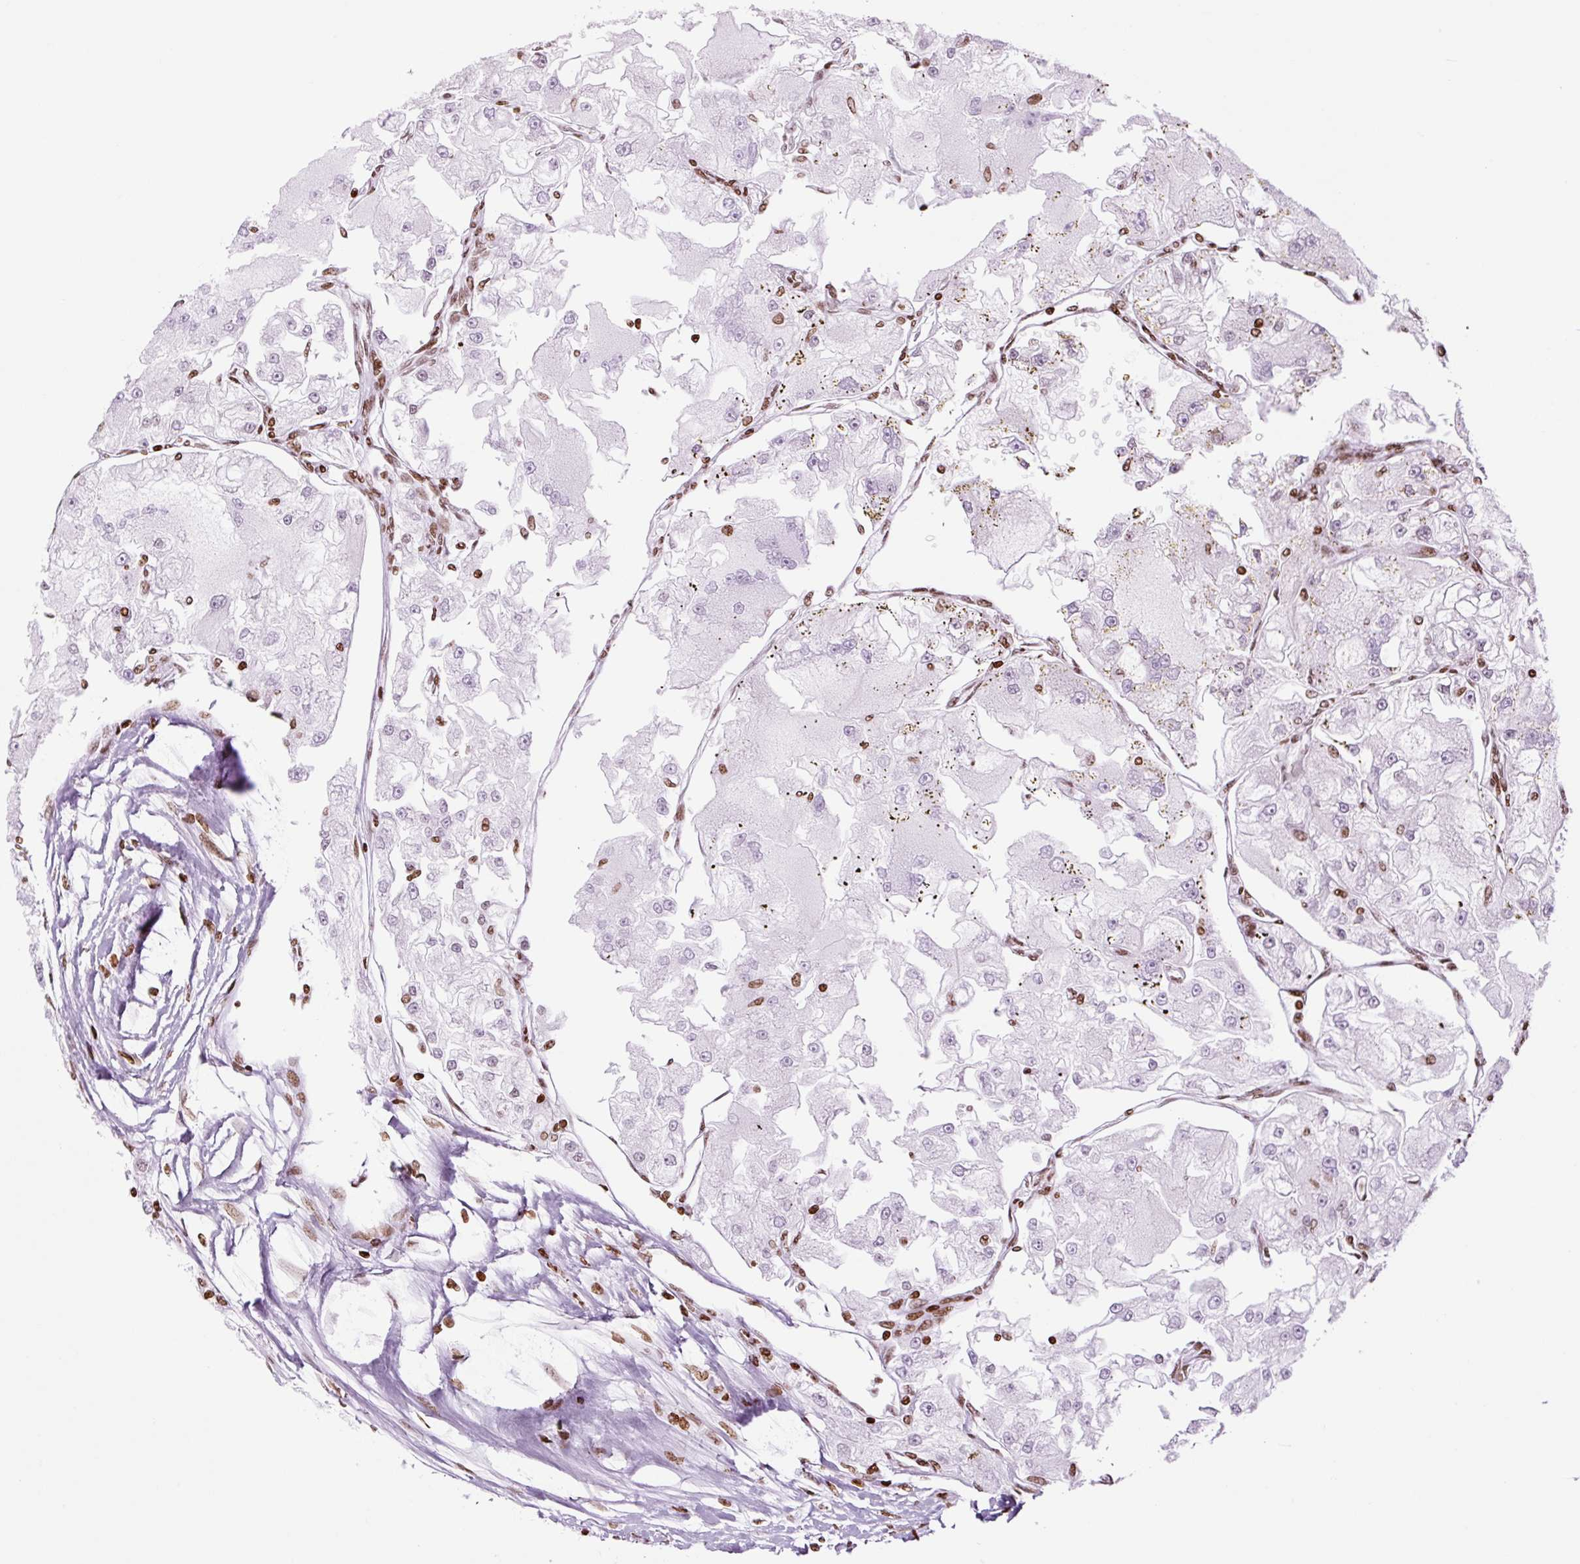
{"staining": {"intensity": "negative", "quantity": "none", "location": "none"}, "tissue": "renal cancer", "cell_type": "Tumor cells", "image_type": "cancer", "snomed": [{"axis": "morphology", "description": "Adenocarcinoma, NOS"}, {"axis": "topography", "description": "Kidney"}], "caption": "Protein analysis of adenocarcinoma (renal) reveals no significant positivity in tumor cells.", "gene": "H1-3", "patient": {"sex": "female", "age": 72}}